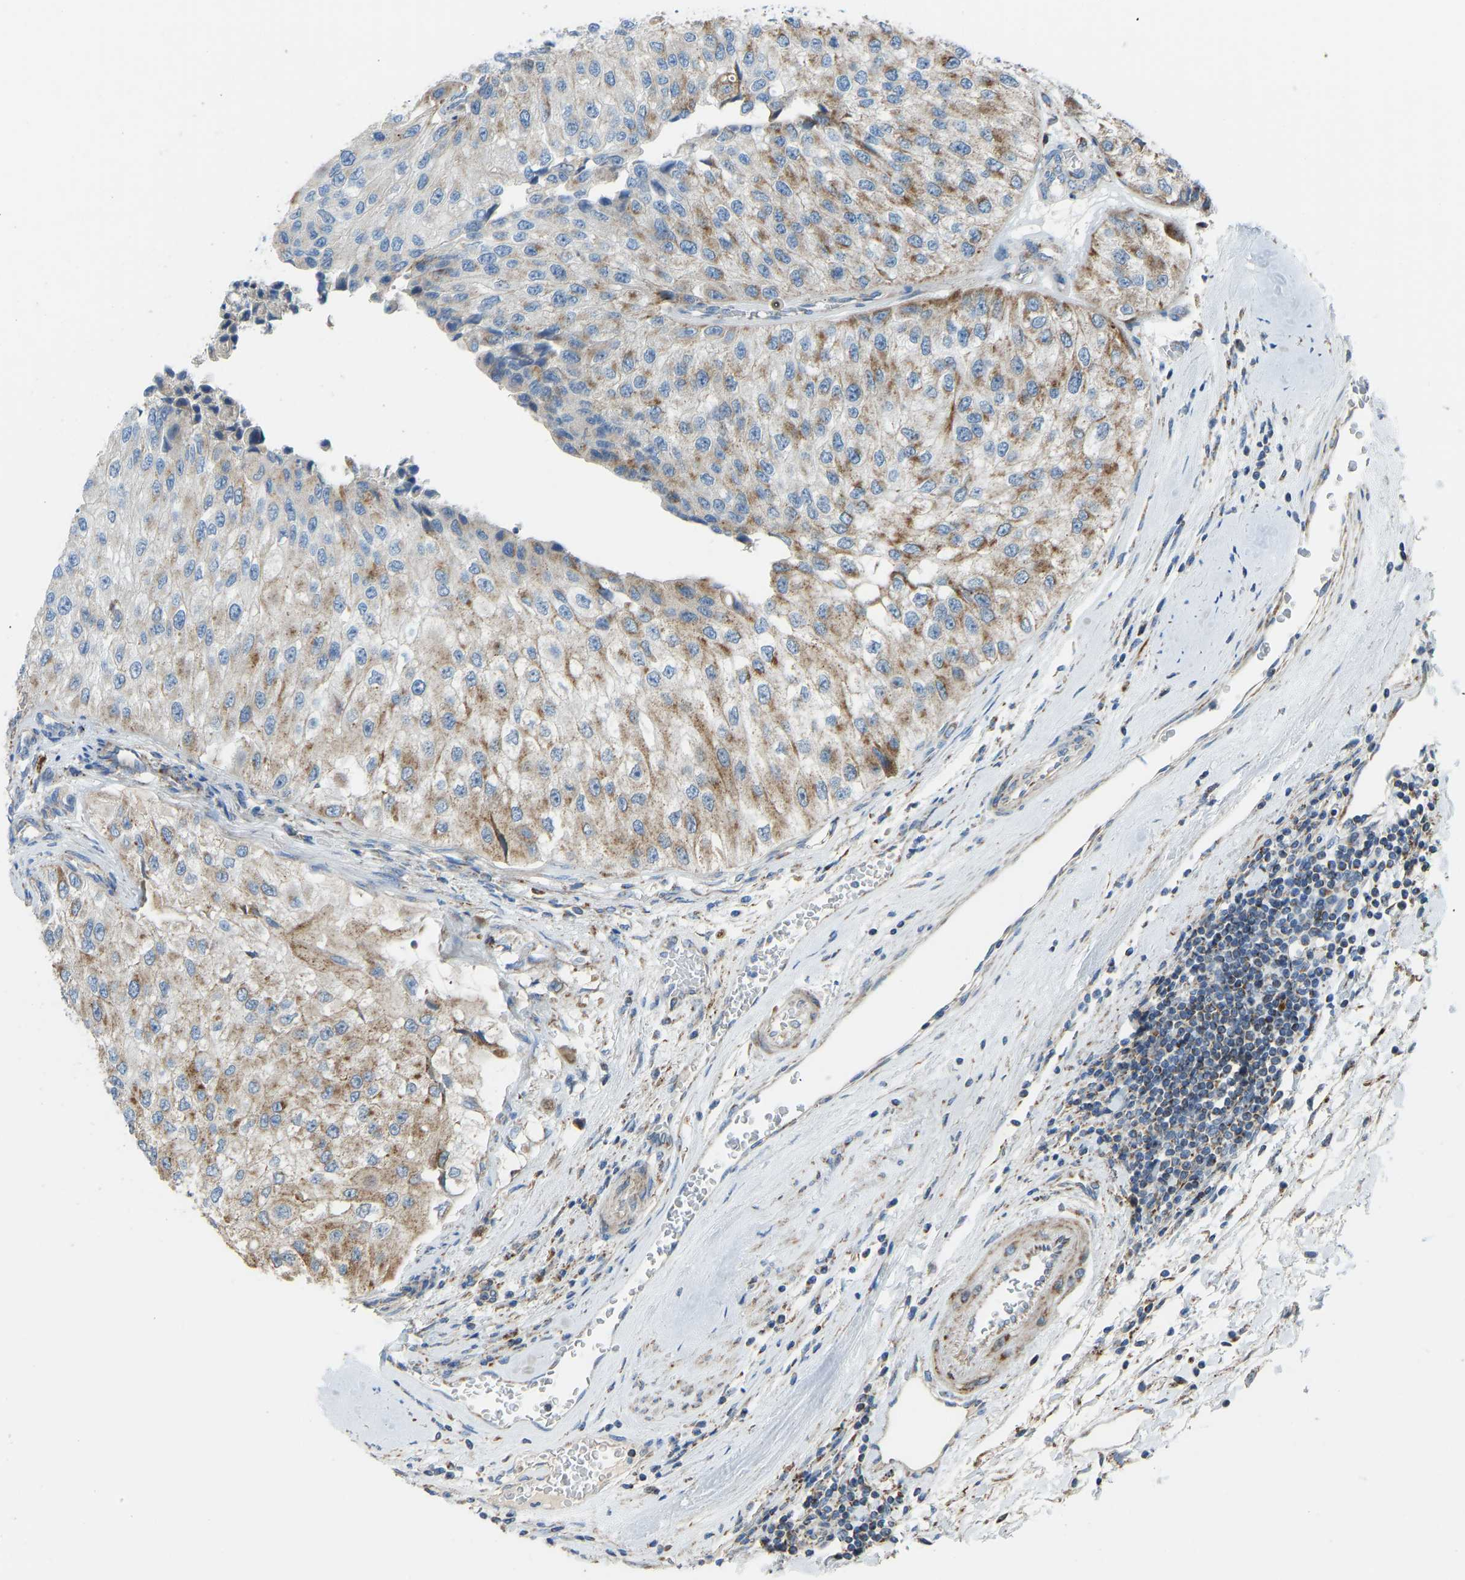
{"staining": {"intensity": "moderate", "quantity": "25%-75%", "location": "cytoplasmic/membranous"}, "tissue": "urothelial cancer", "cell_type": "Tumor cells", "image_type": "cancer", "snomed": [{"axis": "morphology", "description": "Urothelial carcinoma, High grade"}, {"axis": "topography", "description": "Kidney"}, {"axis": "topography", "description": "Urinary bladder"}], "caption": "Protein analysis of urothelial cancer tissue exhibits moderate cytoplasmic/membranous staining in about 25%-75% of tumor cells. The staining is performed using DAB brown chromogen to label protein expression. The nuclei are counter-stained blue using hematoxylin.", "gene": "SMIM20", "patient": {"sex": "male", "age": 77}}